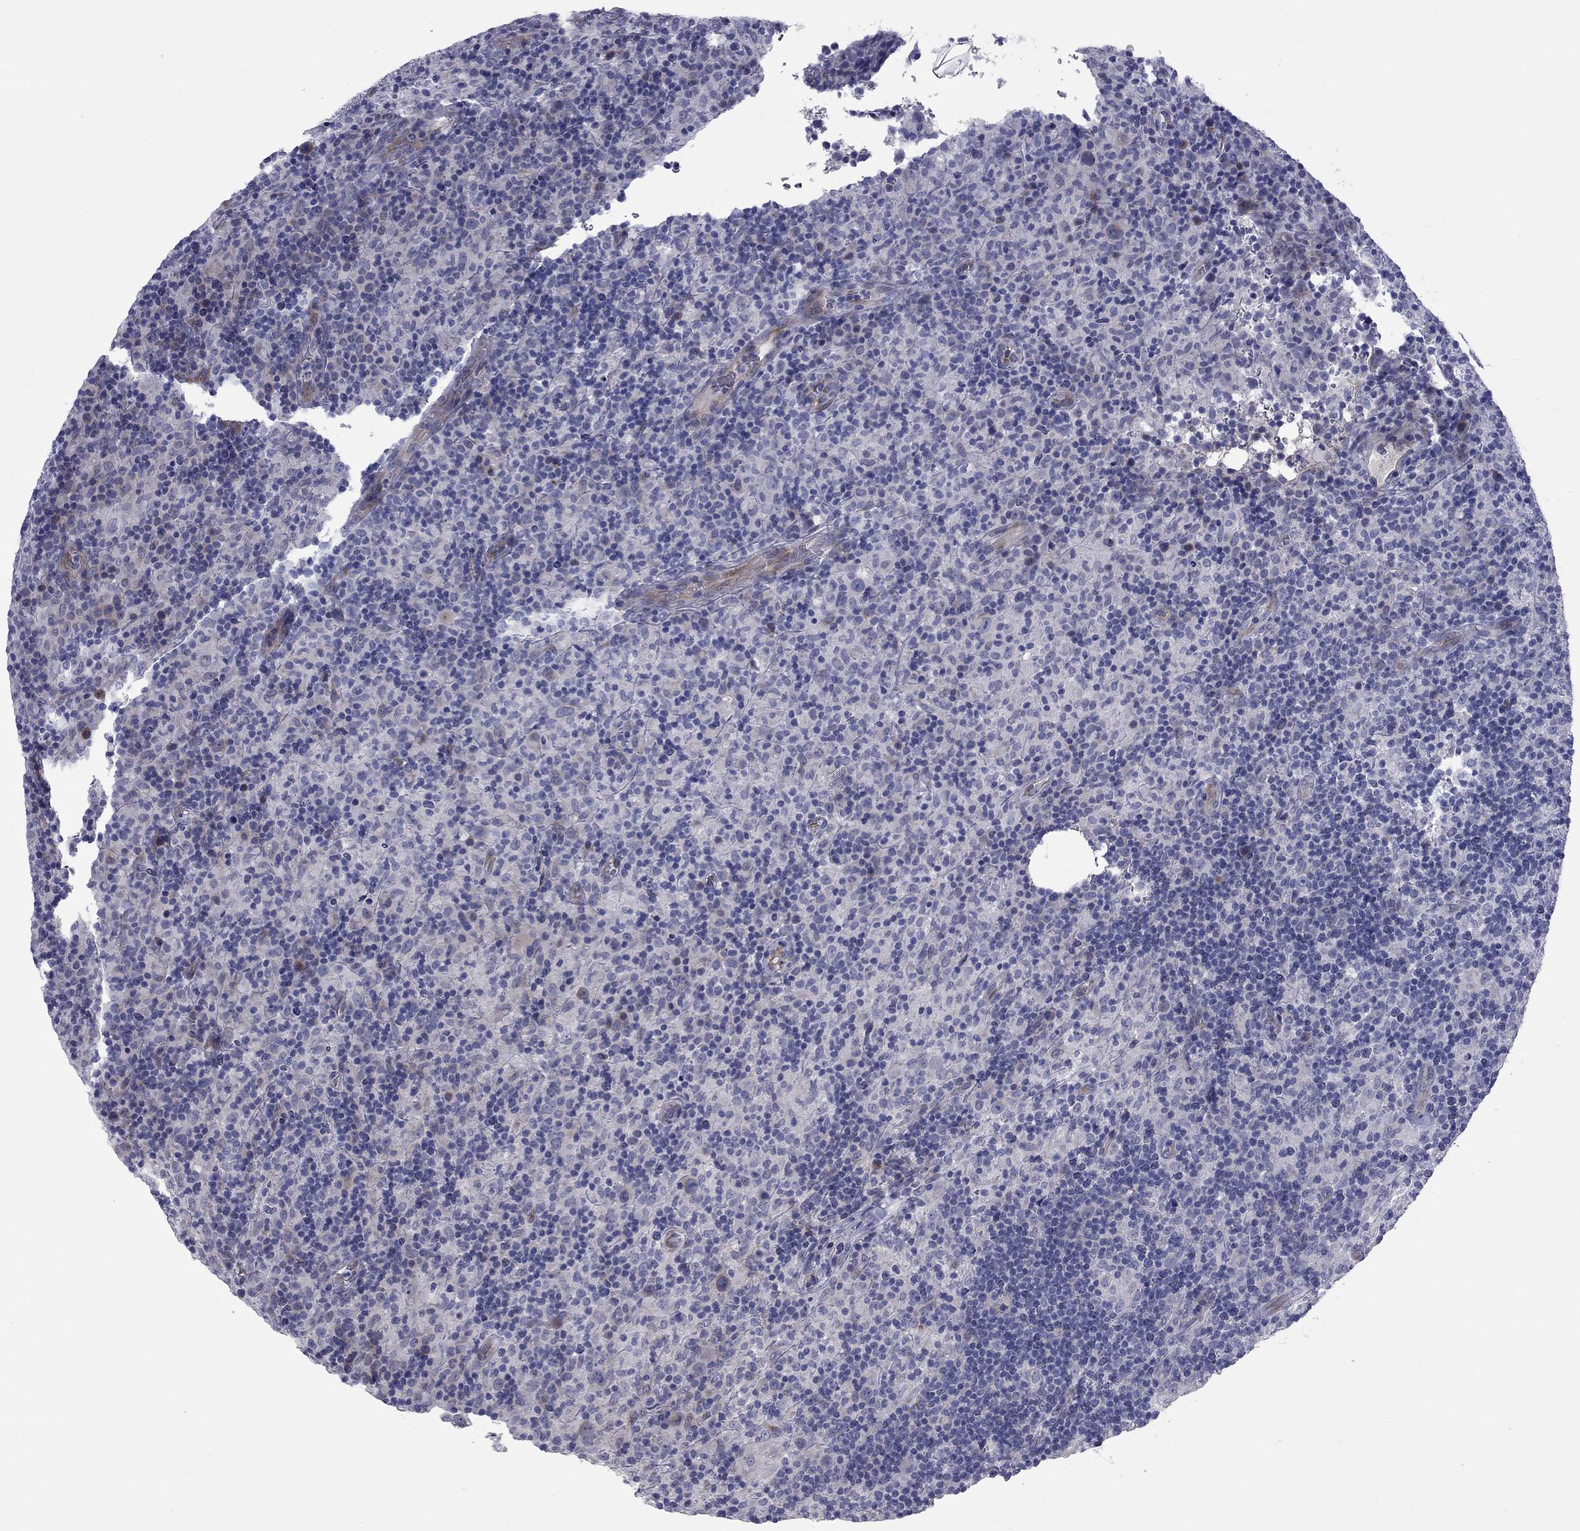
{"staining": {"intensity": "negative", "quantity": "none", "location": "none"}, "tissue": "lymphoma", "cell_type": "Tumor cells", "image_type": "cancer", "snomed": [{"axis": "morphology", "description": "Hodgkin's disease, NOS"}, {"axis": "topography", "description": "Lymph node"}], "caption": "Tumor cells show no significant staining in lymphoma.", "gene": "UNC119B", "patient": {"sex": "male", "age": 70}}